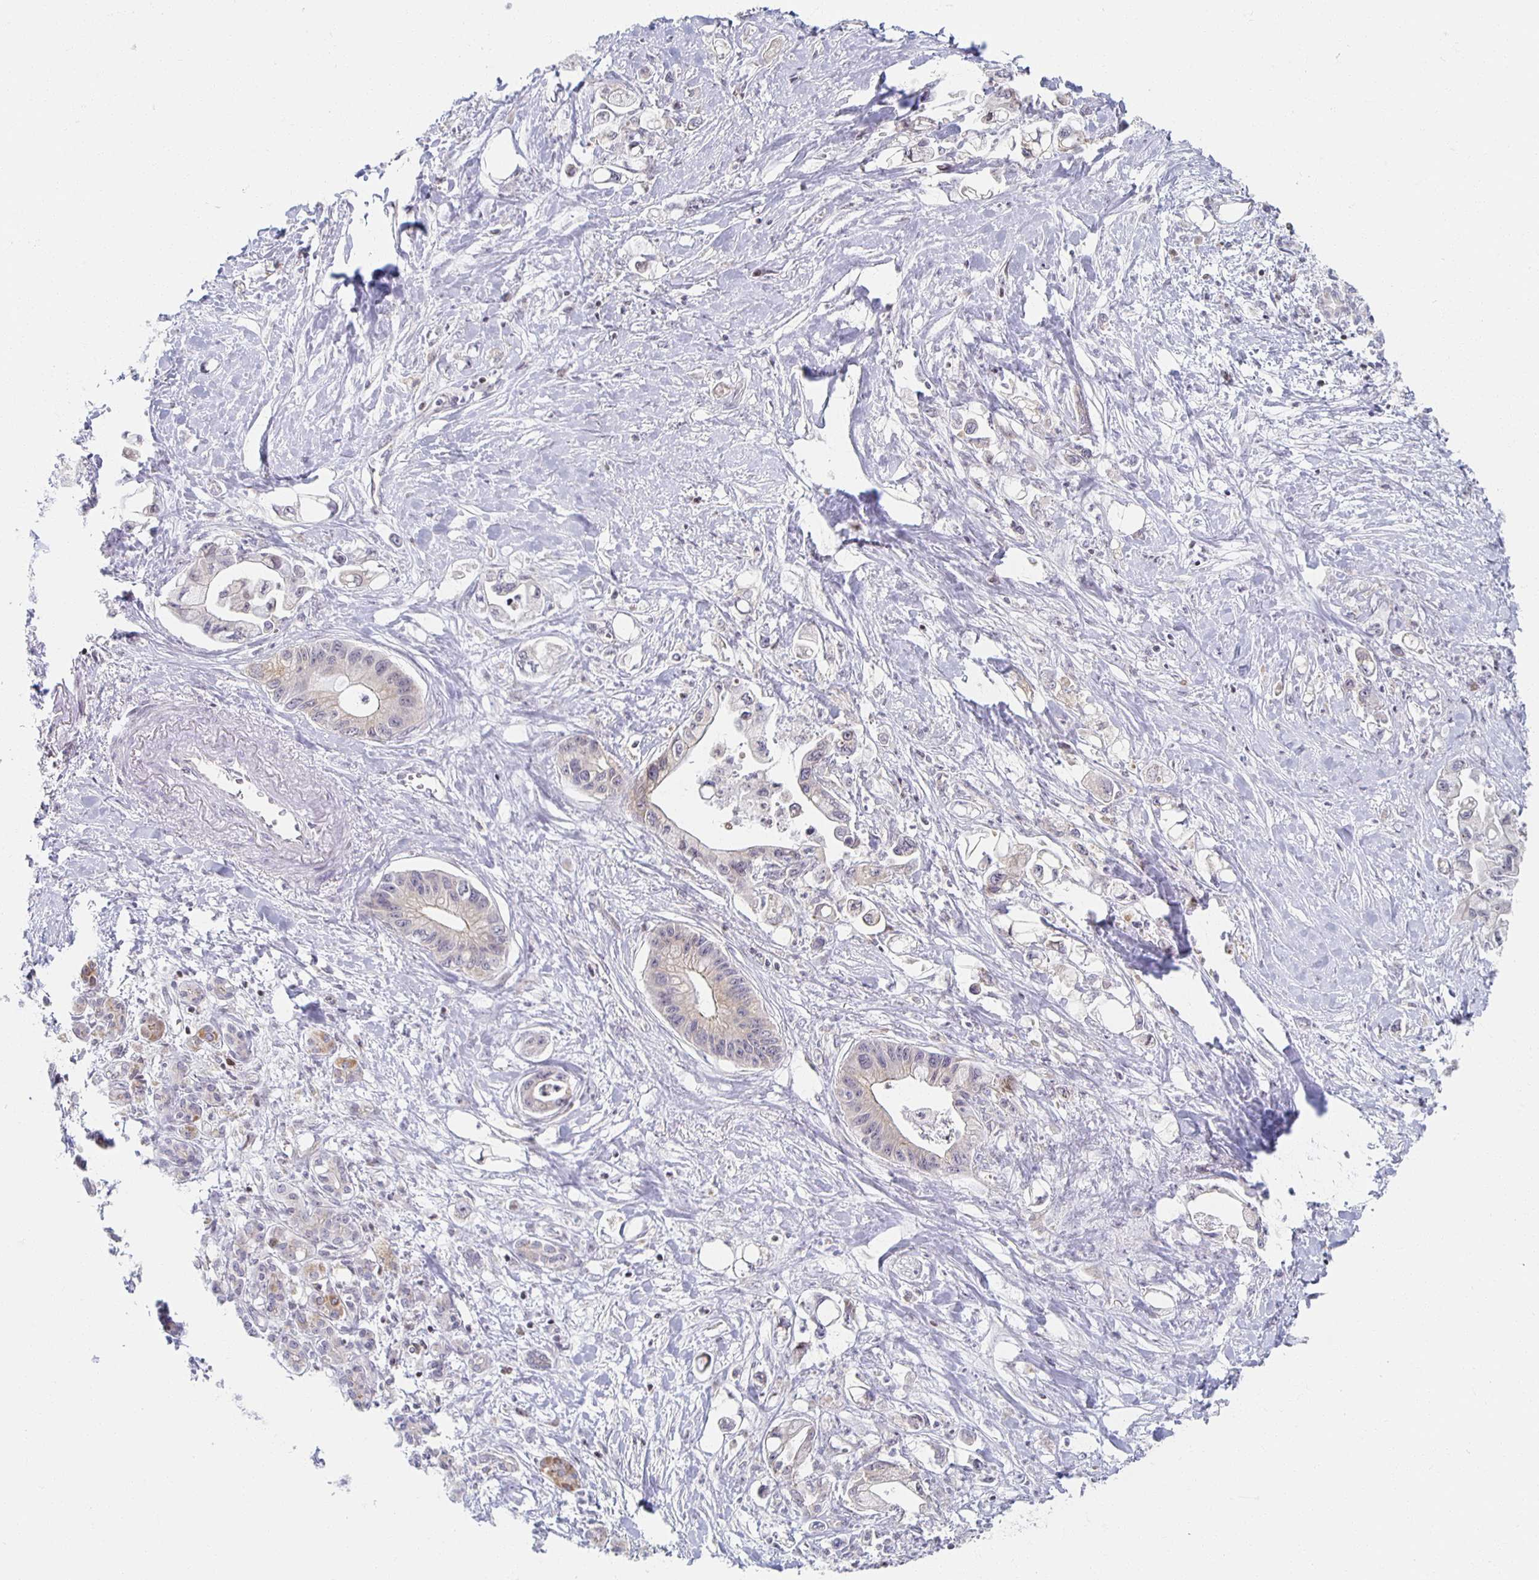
{"staining": {"intensity": "negative", "quantity": "none", "location": "none"}, "tissue": "pancreatic cancer", "cell_type": "Tumor cells", "image_type": "cancer", "snomed": [{"axis": "morphology", "description": "Adenocarcinoma, NOS"}, {"axis": "topography", "description": "Pancreas"}], "caption": "This is an immunohistochemistry photomicrograph of pancreatic cancer. There is no expression in tumor cells.", "gene": "HCFC1R1", "patient": {"sex": "male", "age": 61}}